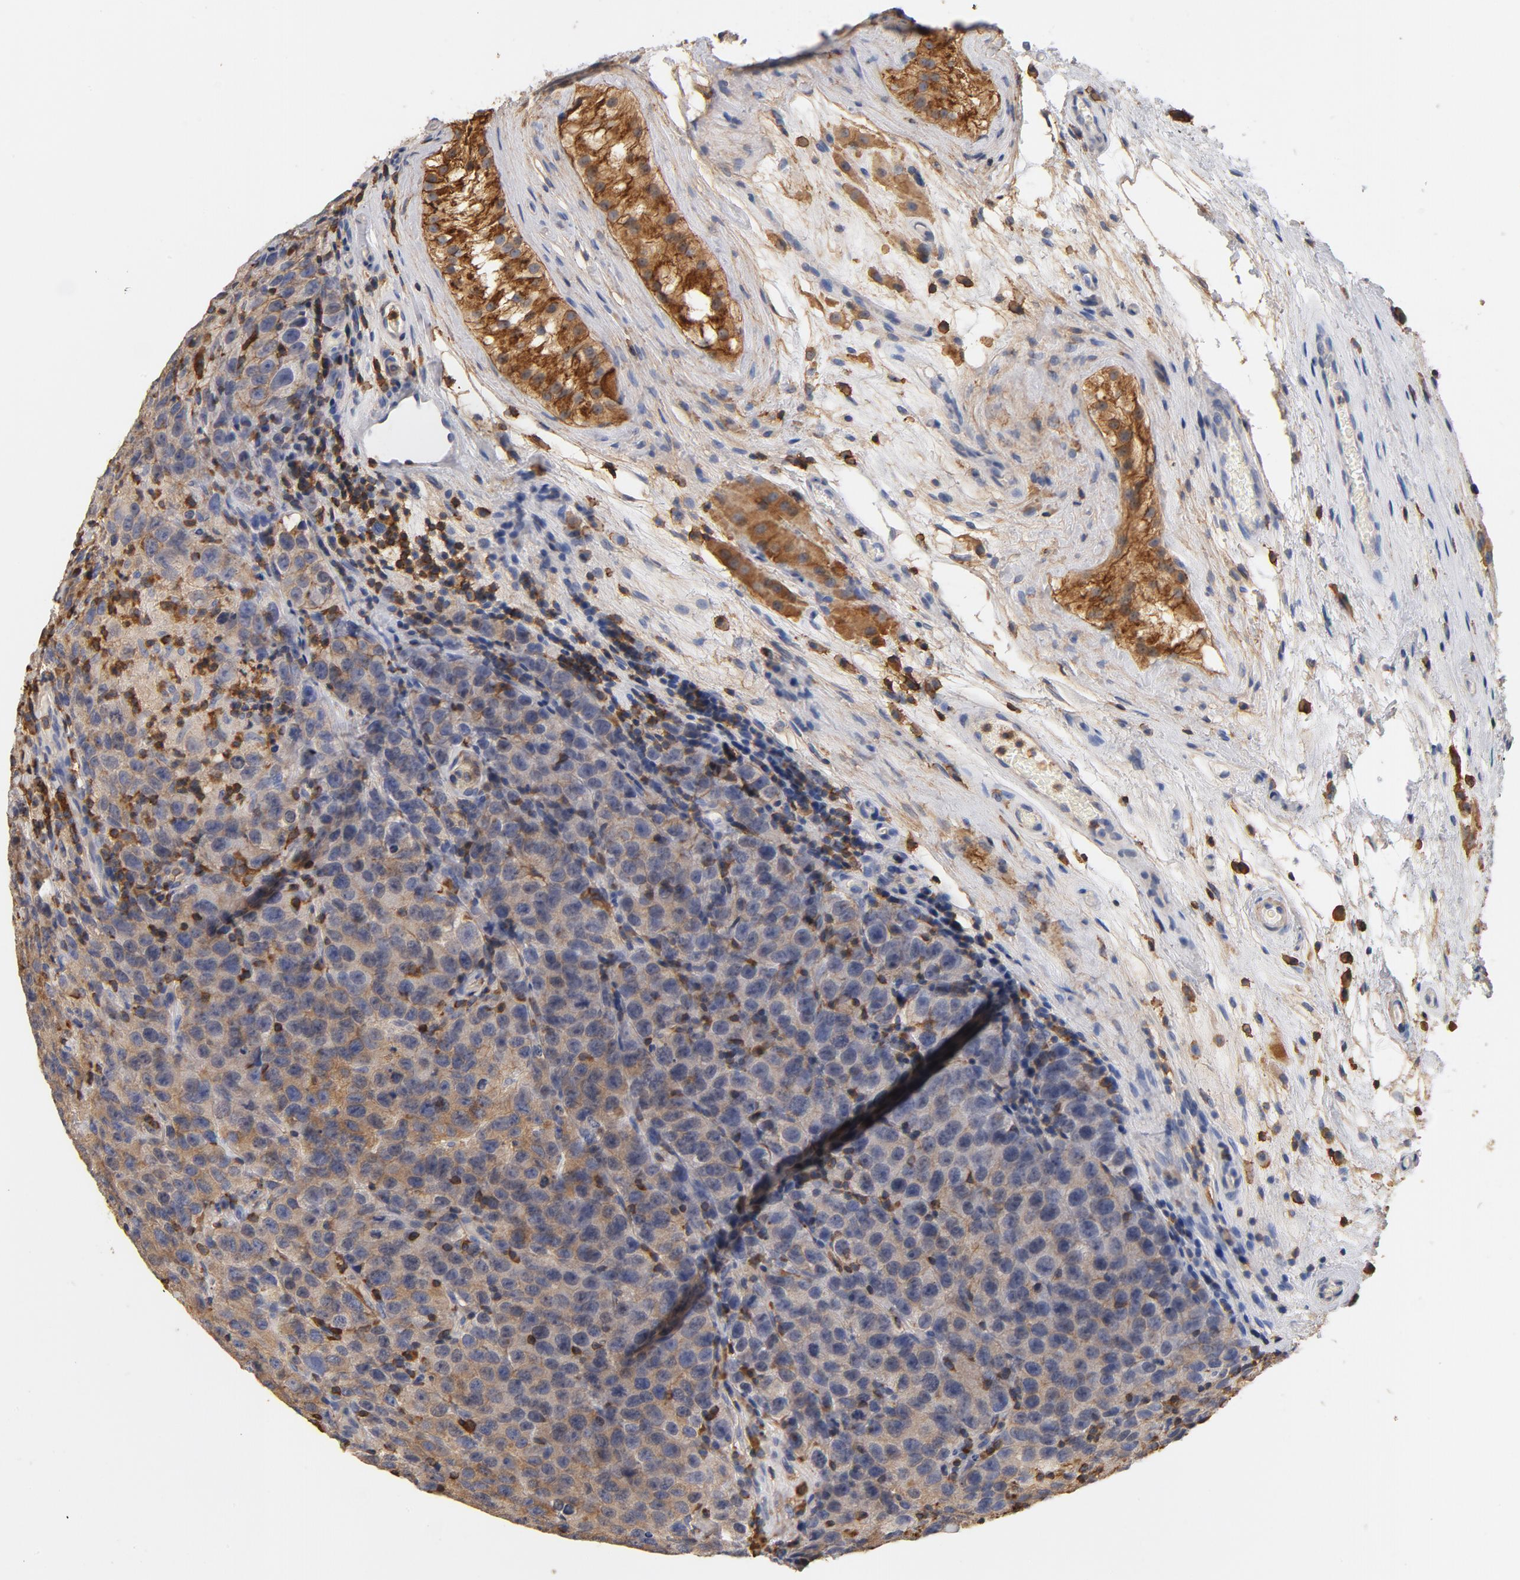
{"staining": {"intensity": "moderate", "quantity": "25%-75%", "location": "cytoplasmic/membranous"}, "tissue": "testis cancer", "cell_type": "Tumor cells", "image_type": "cancer", "snomed": [{"axis": "morphology", "description": "Seminoma, NOS"}, {"axis": "topography", "description": "Testis"}], "caption": "IHC histopathology image of neoplastic tissue: human testis cancer (seminoma) stained using immunohistochemistry demonstrates medium levels of moderate protein expression localized specifically in the cytoplasmic/membranous of tumor cells, appearing as a cytoplasmic/membranous brown color.", "gene": "EZR", "patient": {"sex": "male", "age": 52}}